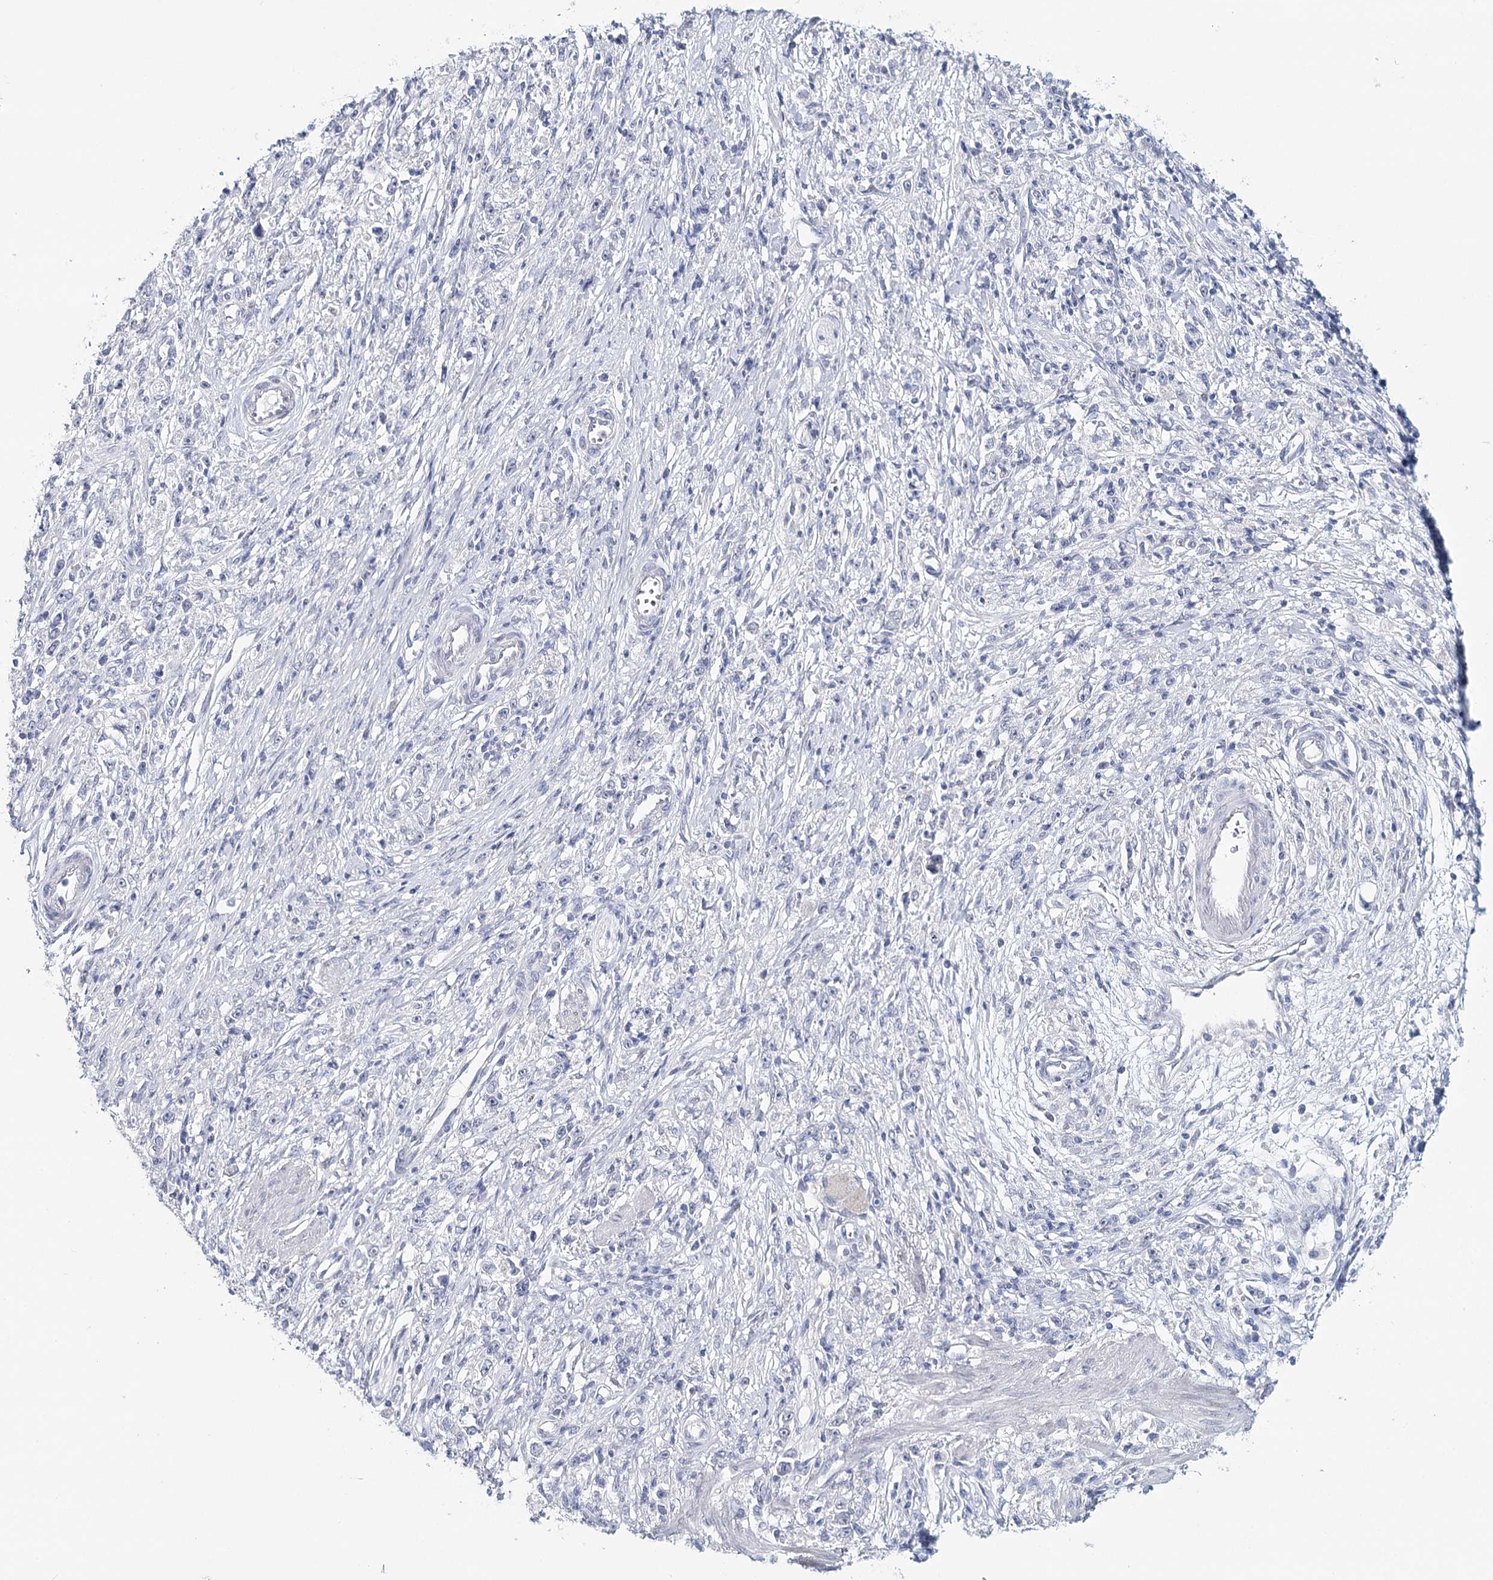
{"staining": {"intensity": "negative", "quantity": "none", "location": "none"}, "tissue": "stomach cancer", "cell_type": "Tumor cells", "image_type": "cancer", "snomed": [{"axis": "morphology", "description": "Adenocarcinoma, NOS"}, {"axis": "topography", "description": "Stomach"}], "caption": "Immunohistochemistry image of neoplastic tissue: adenocarcinoma (stomach) stained with DAB (3,3'-diaminobenzidine) demonstrates no significant protein staining in tumor cells. (DAB IHC with hematoxylin counter stain).", "gene": "HSPA4L", "patient": {"sex": "female", "age": 59}}